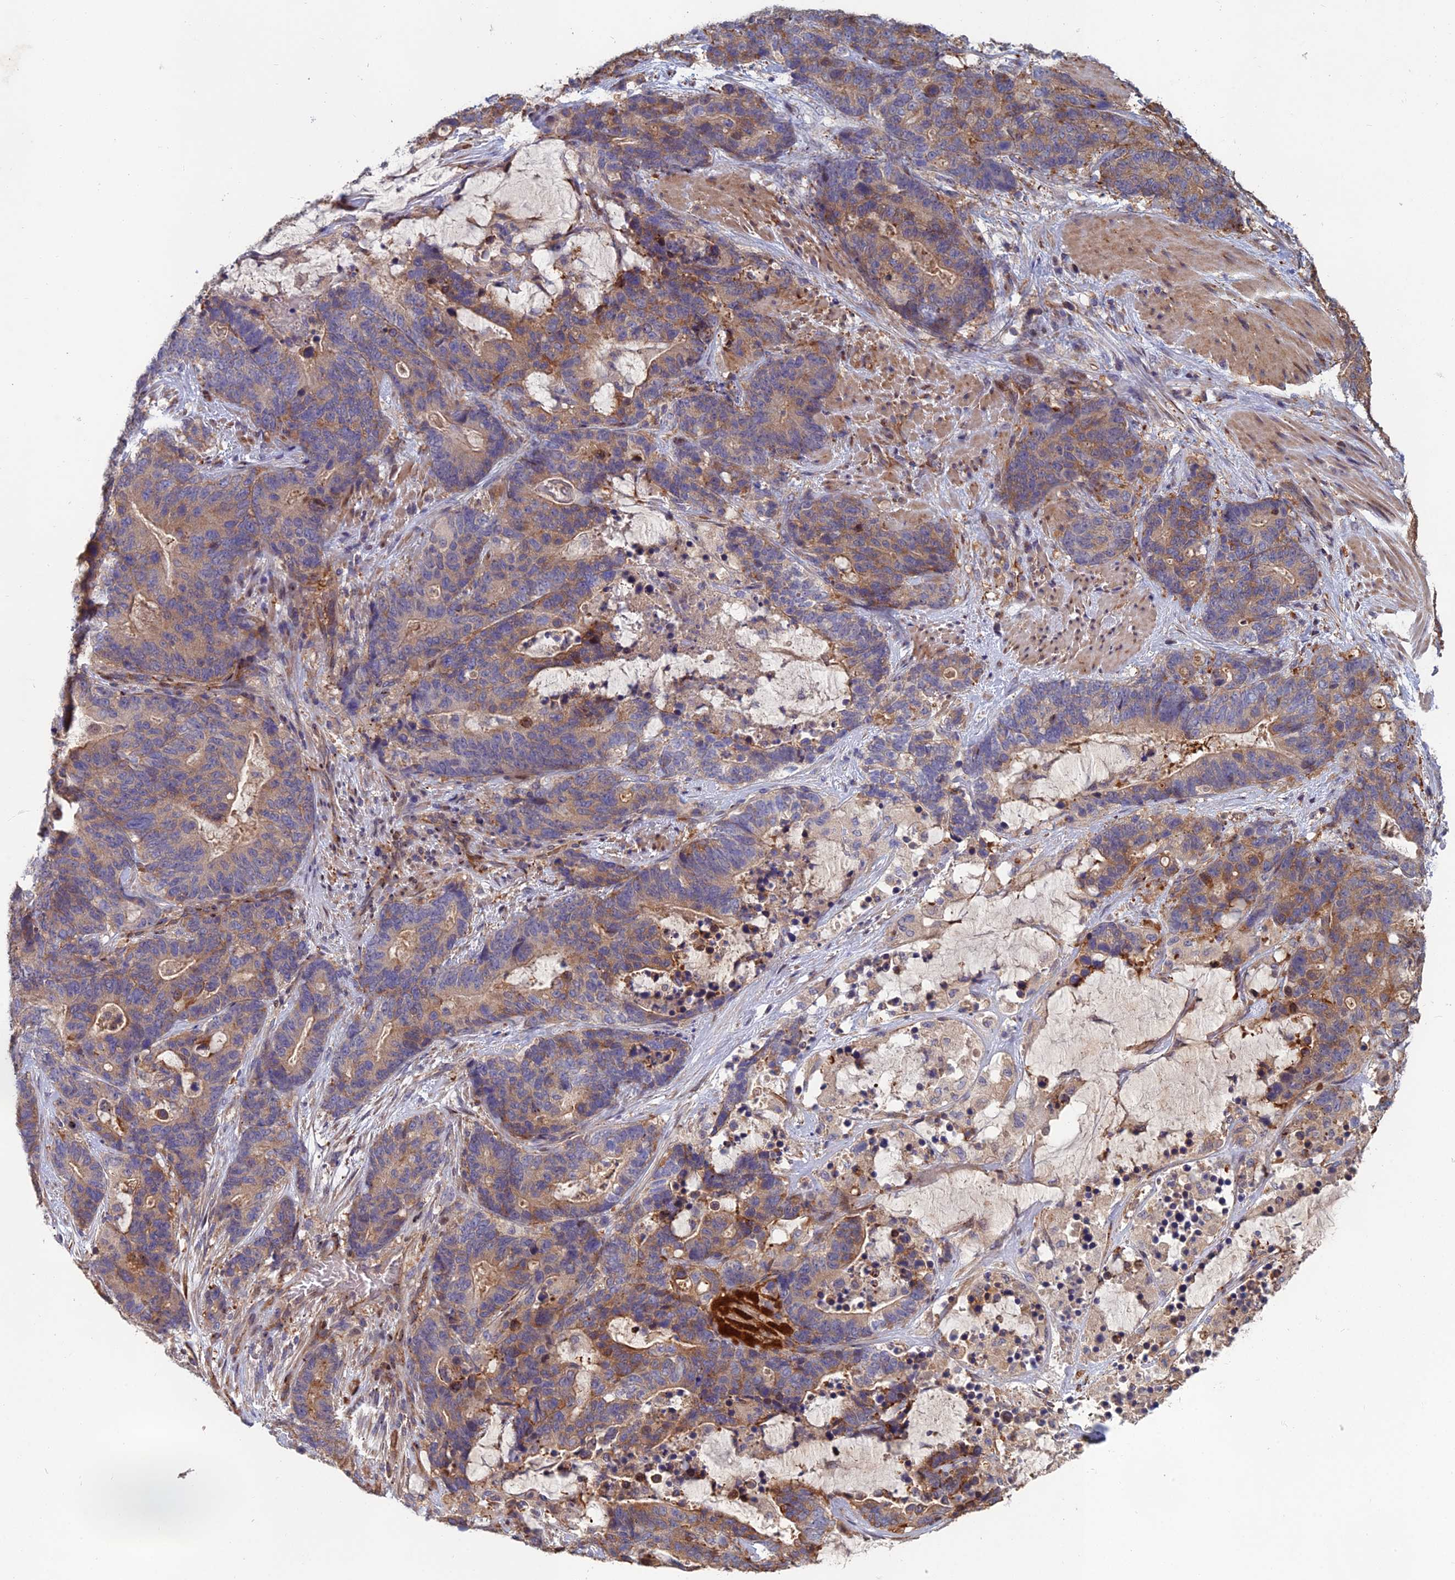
{"staining": {"intensity": "moderate", "quantity": ">75%", "location": "cytoplasmic/membranous"}, "tissue": "stomach cancer", "cell_type": "Tumor cells", "image_type": "cancer", "snomed": [{"axis": "morphology", "description": "Adenocarcinoma, NOS"}, {"axis": "topography", "description": "Stomach"}], "caption": "An image showing moderate cytoplasmic/membranous positivity in about >75% of tumor cells in adenocarcinoma (stomach), as visualized by brown immunohistochemical staining.", "gene": "C15orf62", "patient": {"sex": "female", "age": 76}}